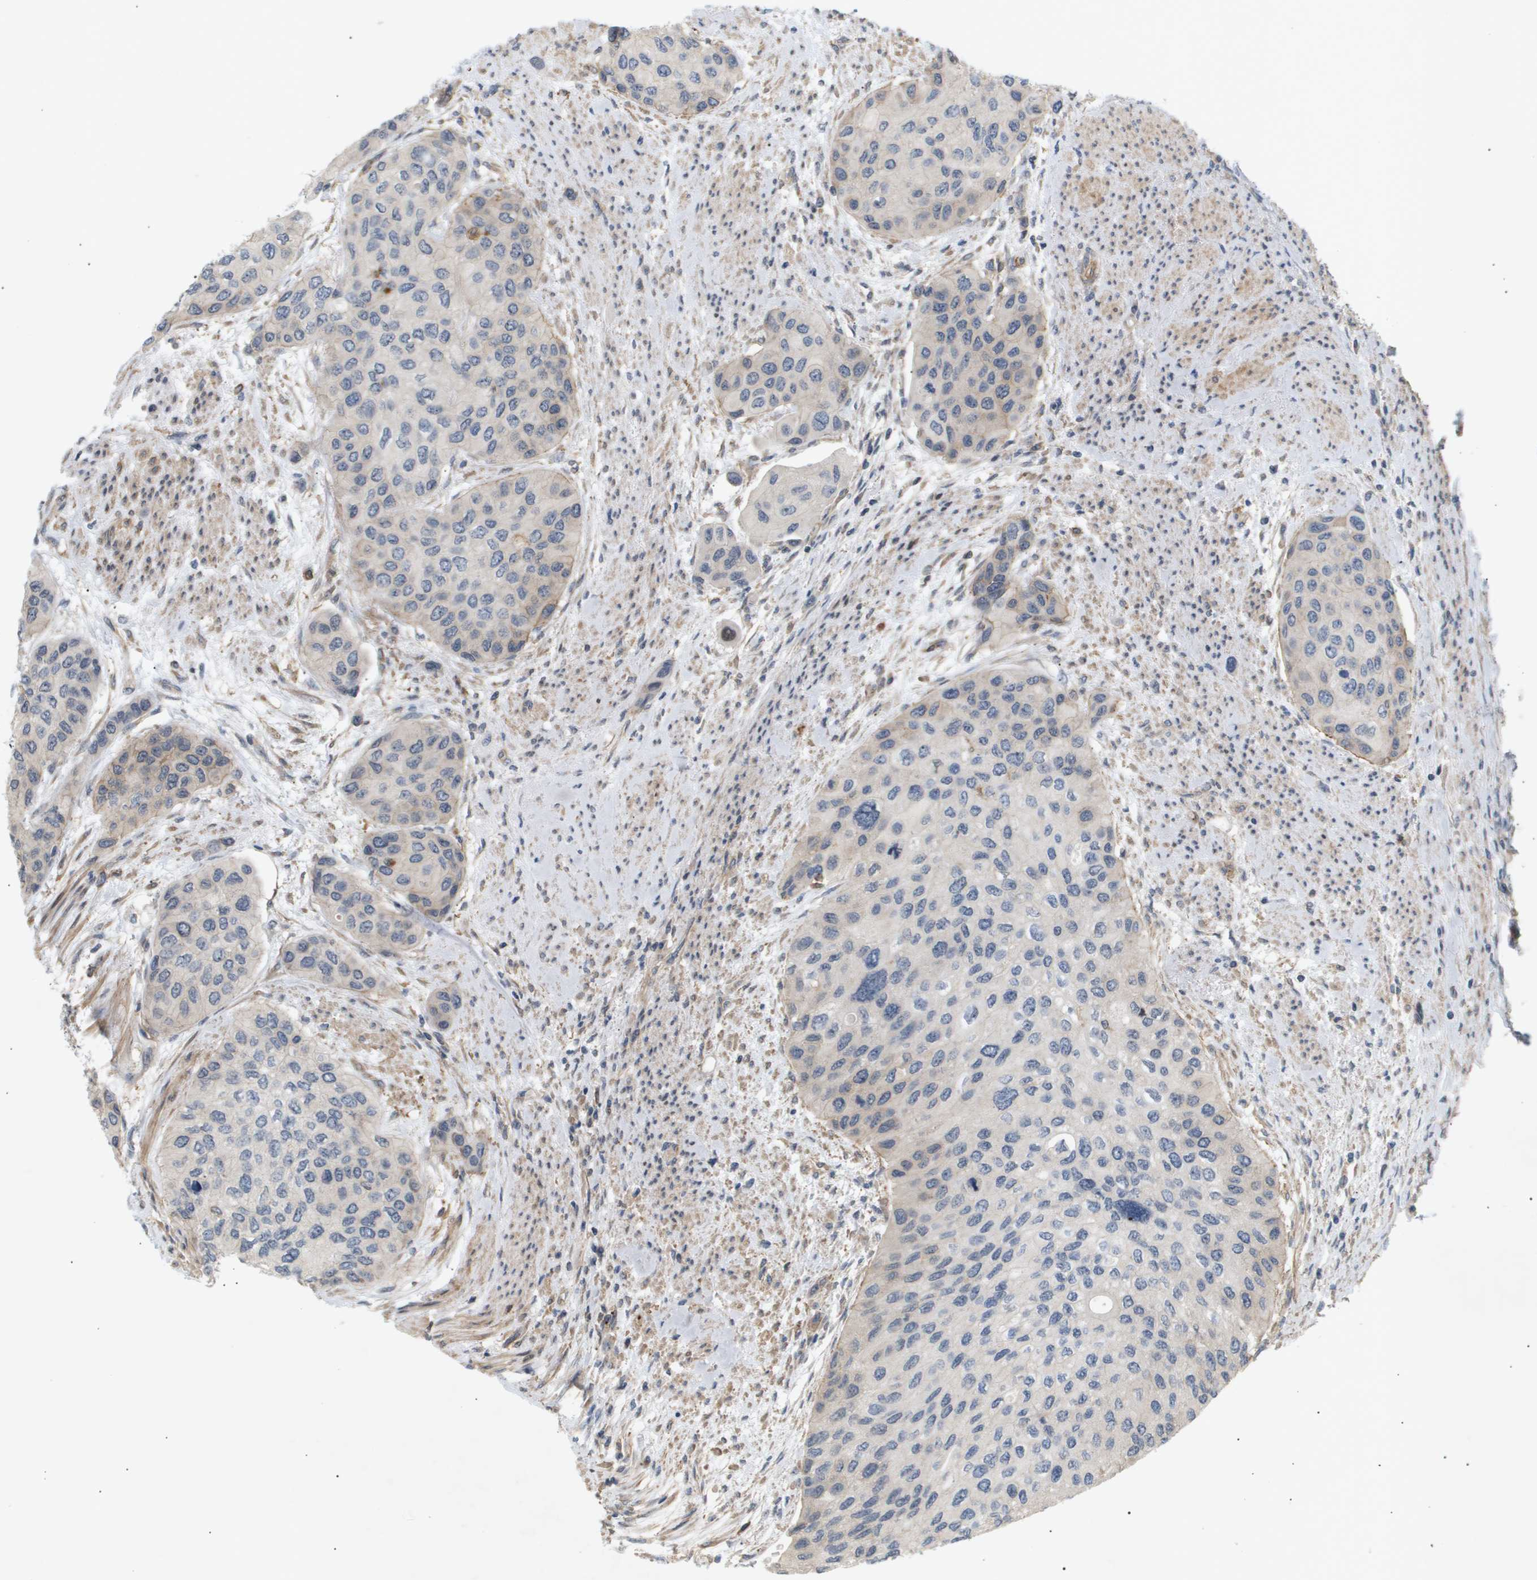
{"staining": {"intensity": "weak", "quantity": "<25%", "location": "cytoplasmic/membranous"}, "tissue": "urothelial cancer", "cell_type": "Tumor cells", "image_type": "cancer", "snomed": [{"axis": "morphology", "description": "Urothelial carcinoma, High grade"}, {"axis": "topography", "description": "Urinary bladder"}], "caption": "Immunohistochemistry (IHC) of human urothelial carcinoma (high-grade) shows no staining in tumor cells.", "gene": "CORO2B", "patient": {"sex": "female", "age": 56}}